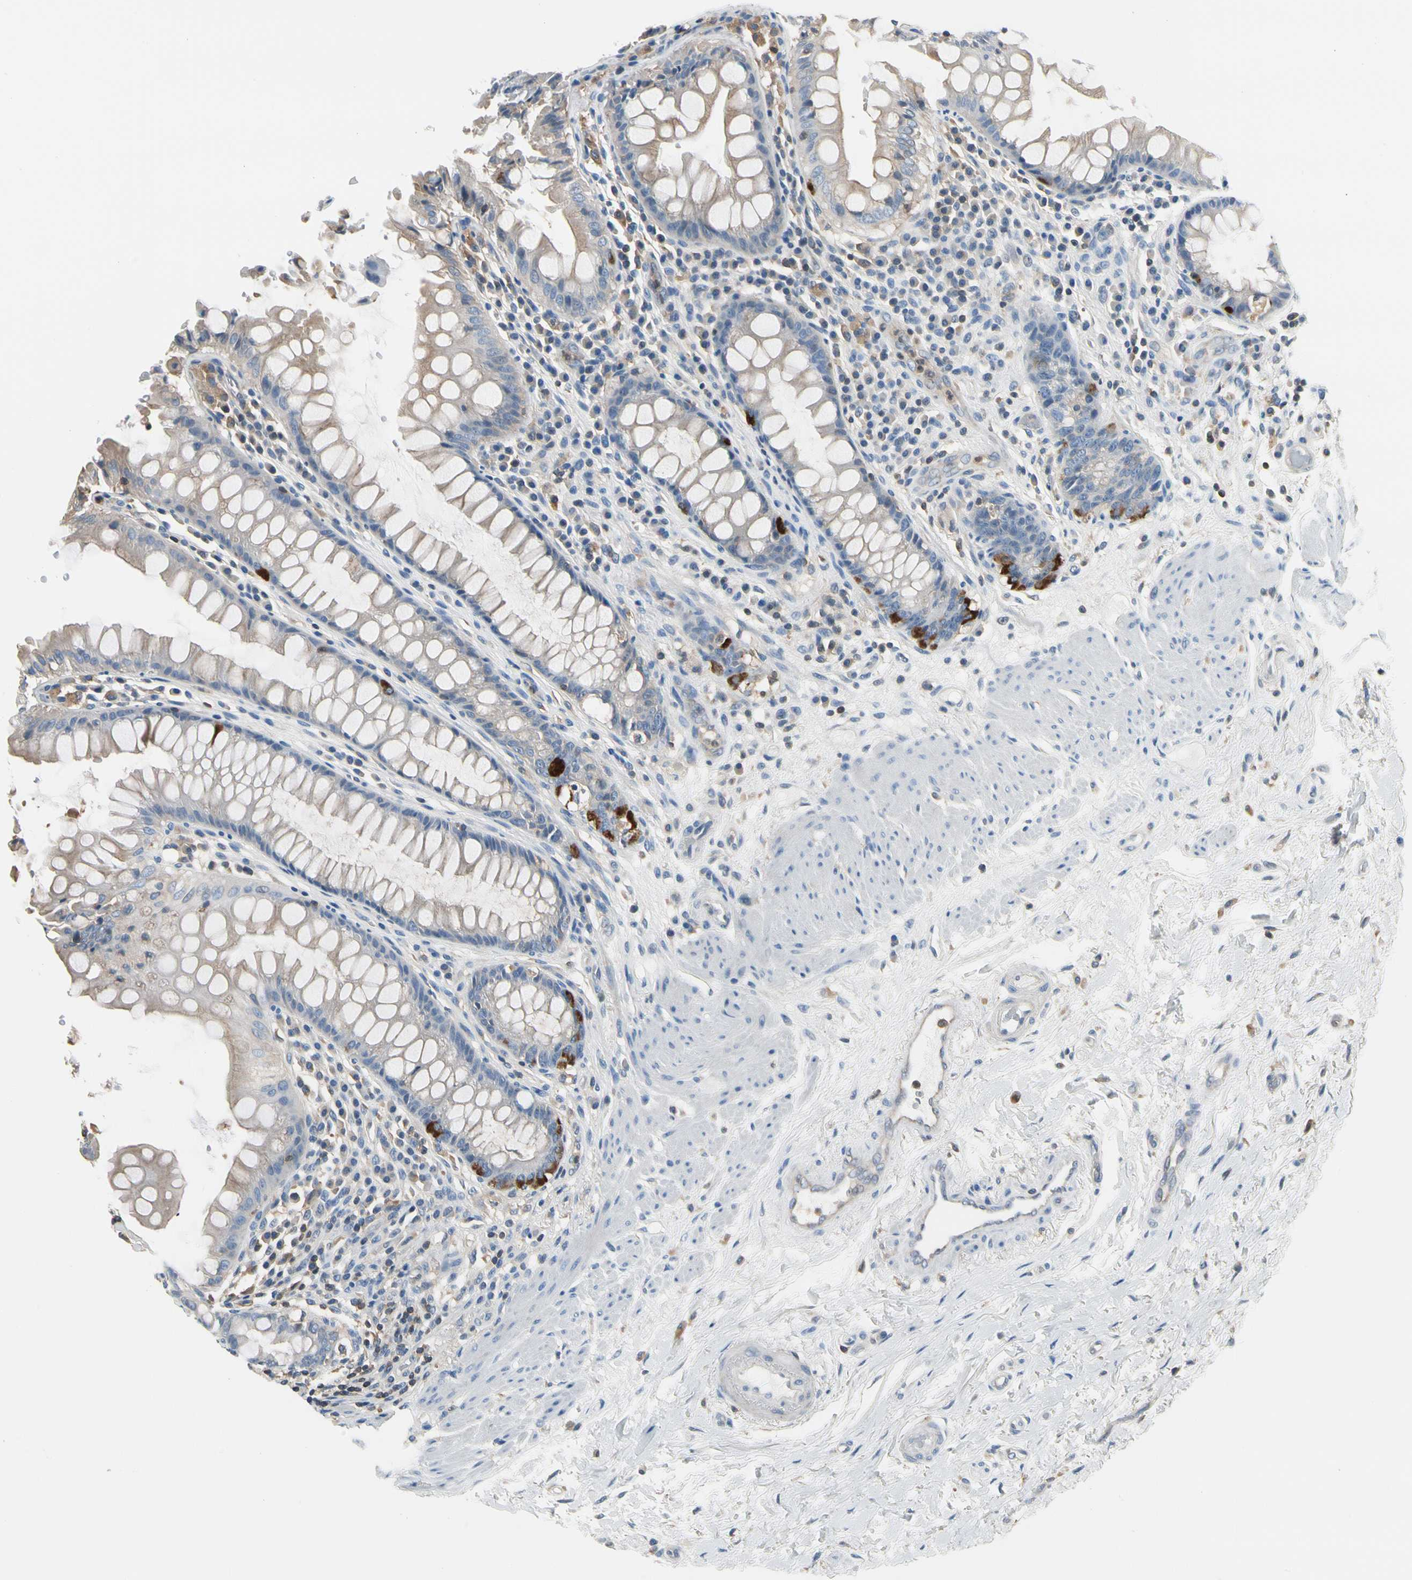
{"staining": {"intensity": "weak", "quantity": "25%-75%", "location": "cytoplasmic/membranous"}, "tissue": "rectum", "cell_type": "Glandular cells", "image_type": "normal", "snomed": [{"axis": "morphology", "description": "Normal tissue, NOS"}, {"axis": "topography", "description": "Rectum"}], "caption": "Approximately 25%-75% of glandular cells in unremarkable rectum demonstrate weak cytoplasmic/membranous protein staining as visualized by brown immunohistochemical staining.", "gene": "CAPZA2", "patient": {"sex": "female", "age": 75}}